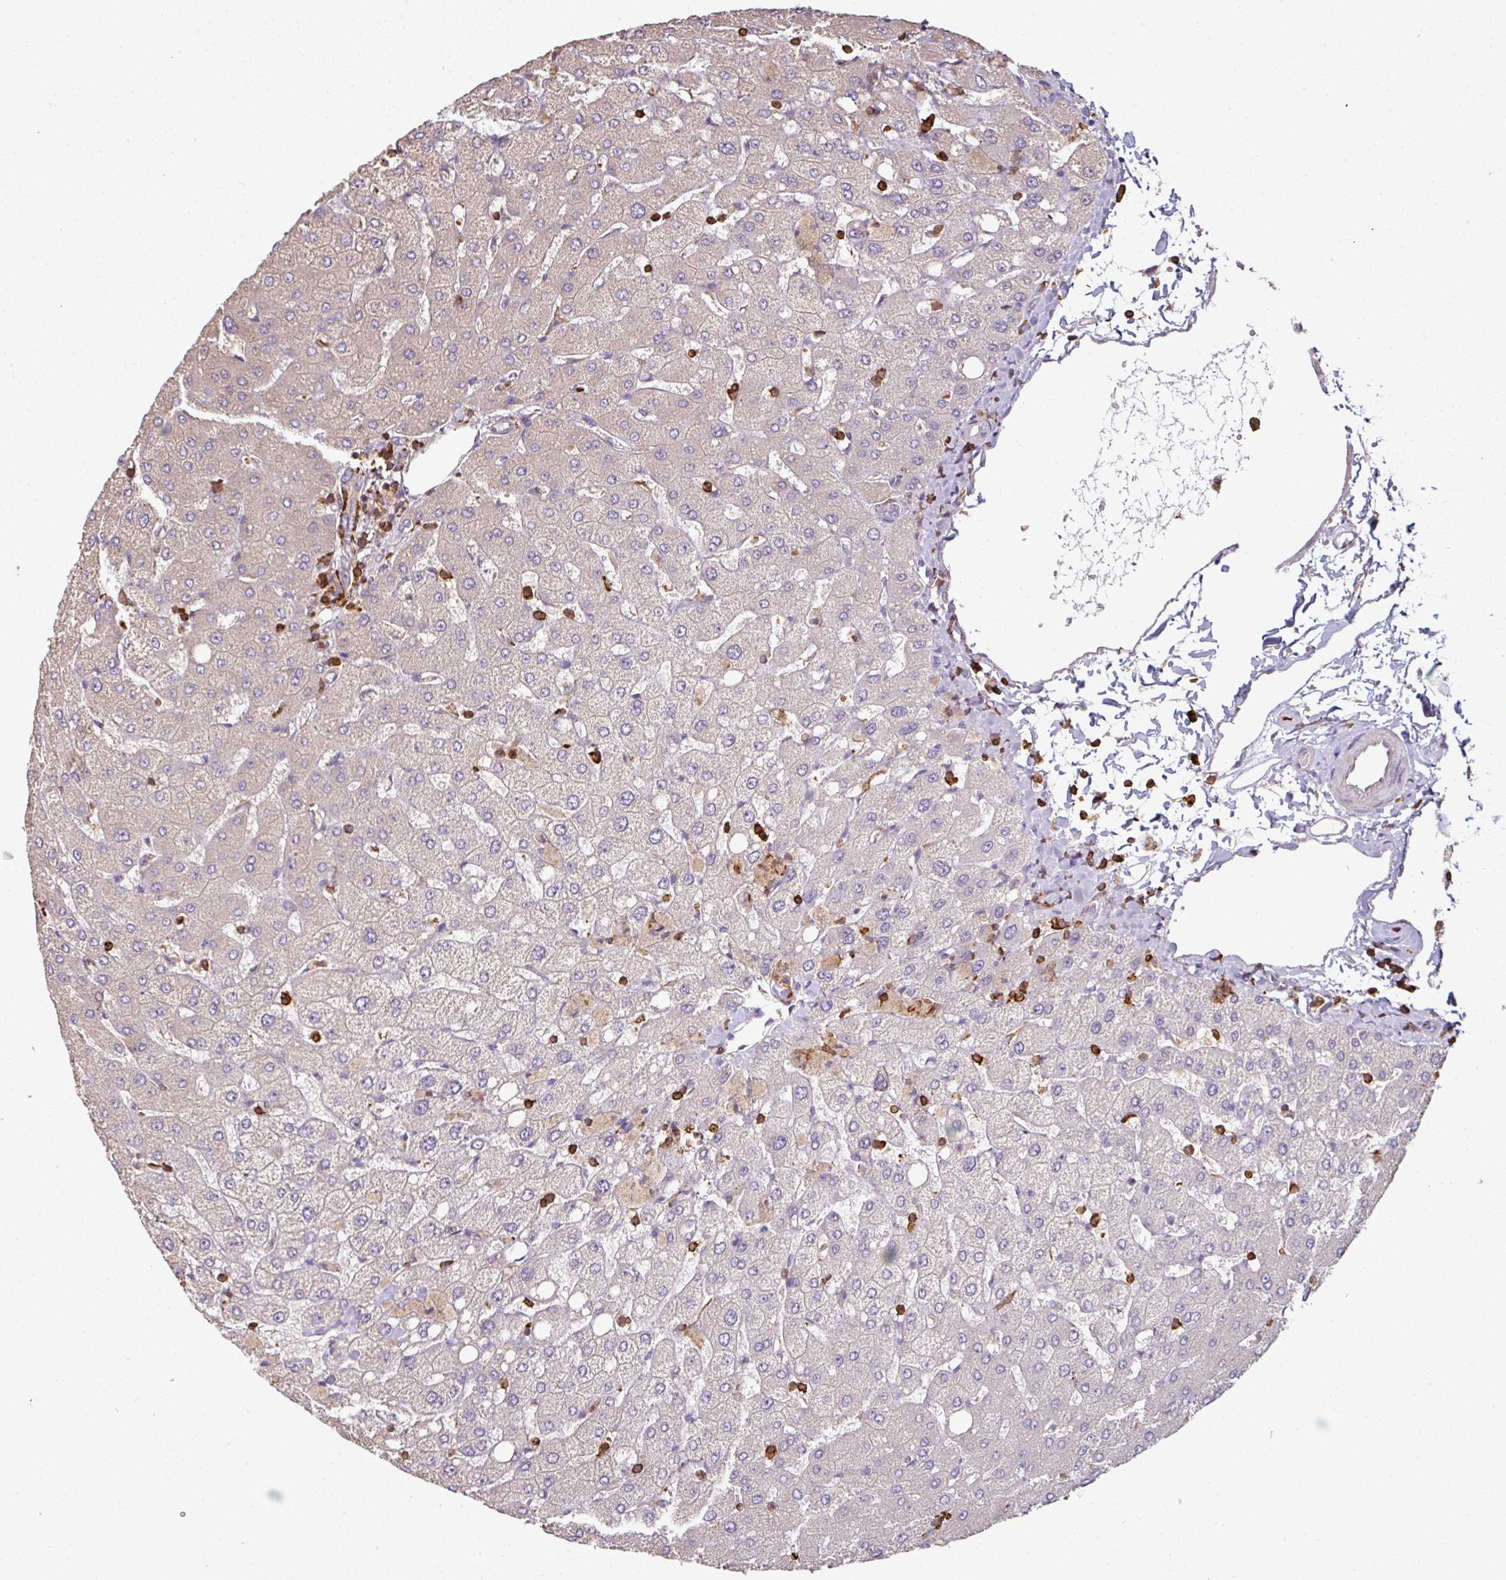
{"staining": {"intensity": "negative", "quantity": "none", "location": "none"}, "tissue": "liver", "cell_type": "Cholangiocytes", "image_type": "normal", "snomed": [{"axis": "morphology", "description": "Normal tissue, NOS"}, {"axis": "topography", "description": "Liver"}], "caption": "Histopathology image shows no significant protein positivity in cholangiocytes of unremarkable liver.", "gene": "OLFML2B", "patient": {"sex": "female", "age": 54}}